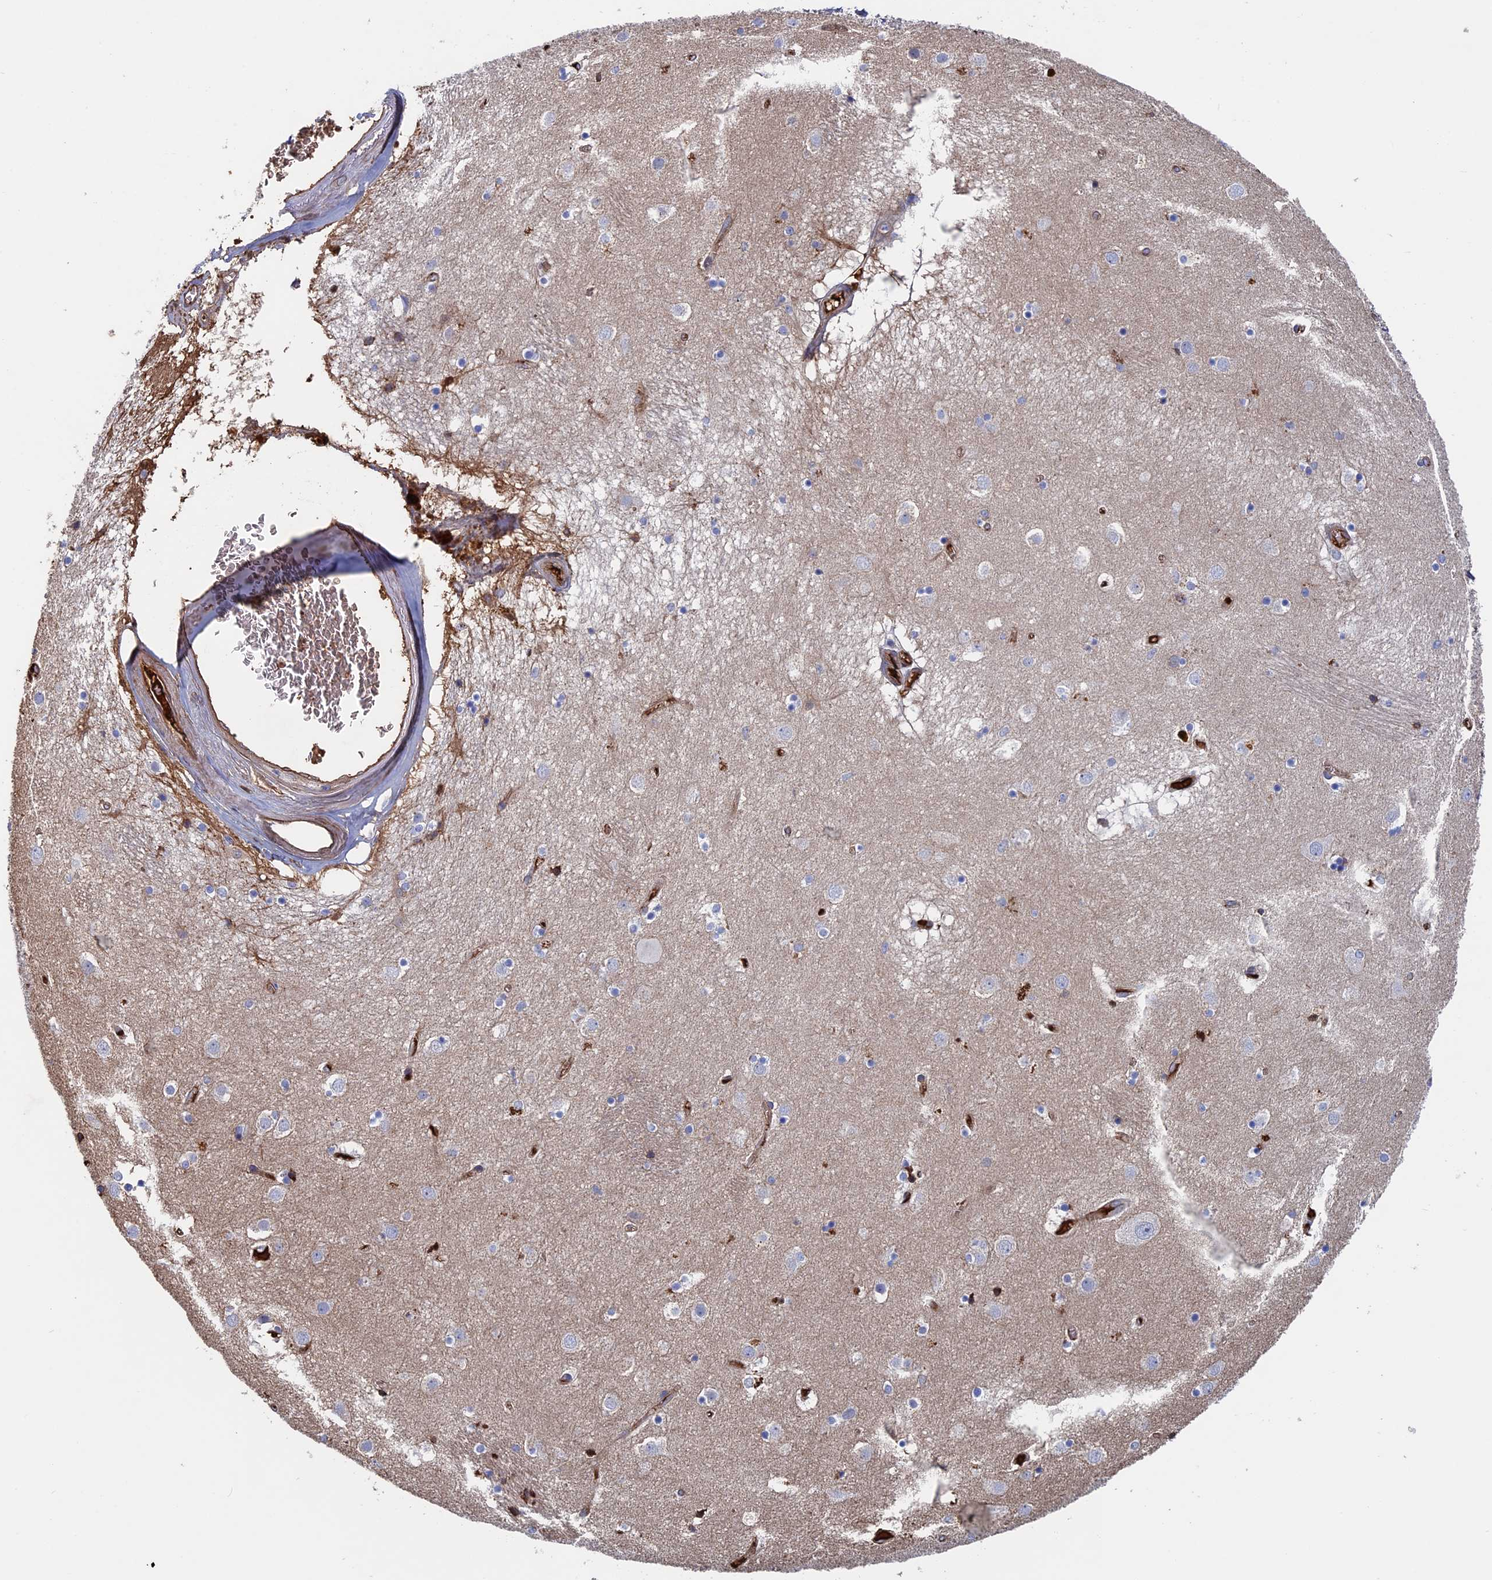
{"staining": {"intensity": "negative", "quantity": "none", "location": "none"}, "tissue": "caudate", "cell_type": "Glial cells", "image_type": "normal", "snomed": [{"axis": "morphology", "description": "Normal tissue, NOS"}, {"axis": "topography", "description": "Lateral ventricle wall"}], "caption": "Glial cells are negative for brown protein staining in normal caudate. (Immunohistochemistry (ihc), brightfield microscopy, high magnification).", "gene": "RPUSD1", "patient": {"sex": "male", "age": 70}}